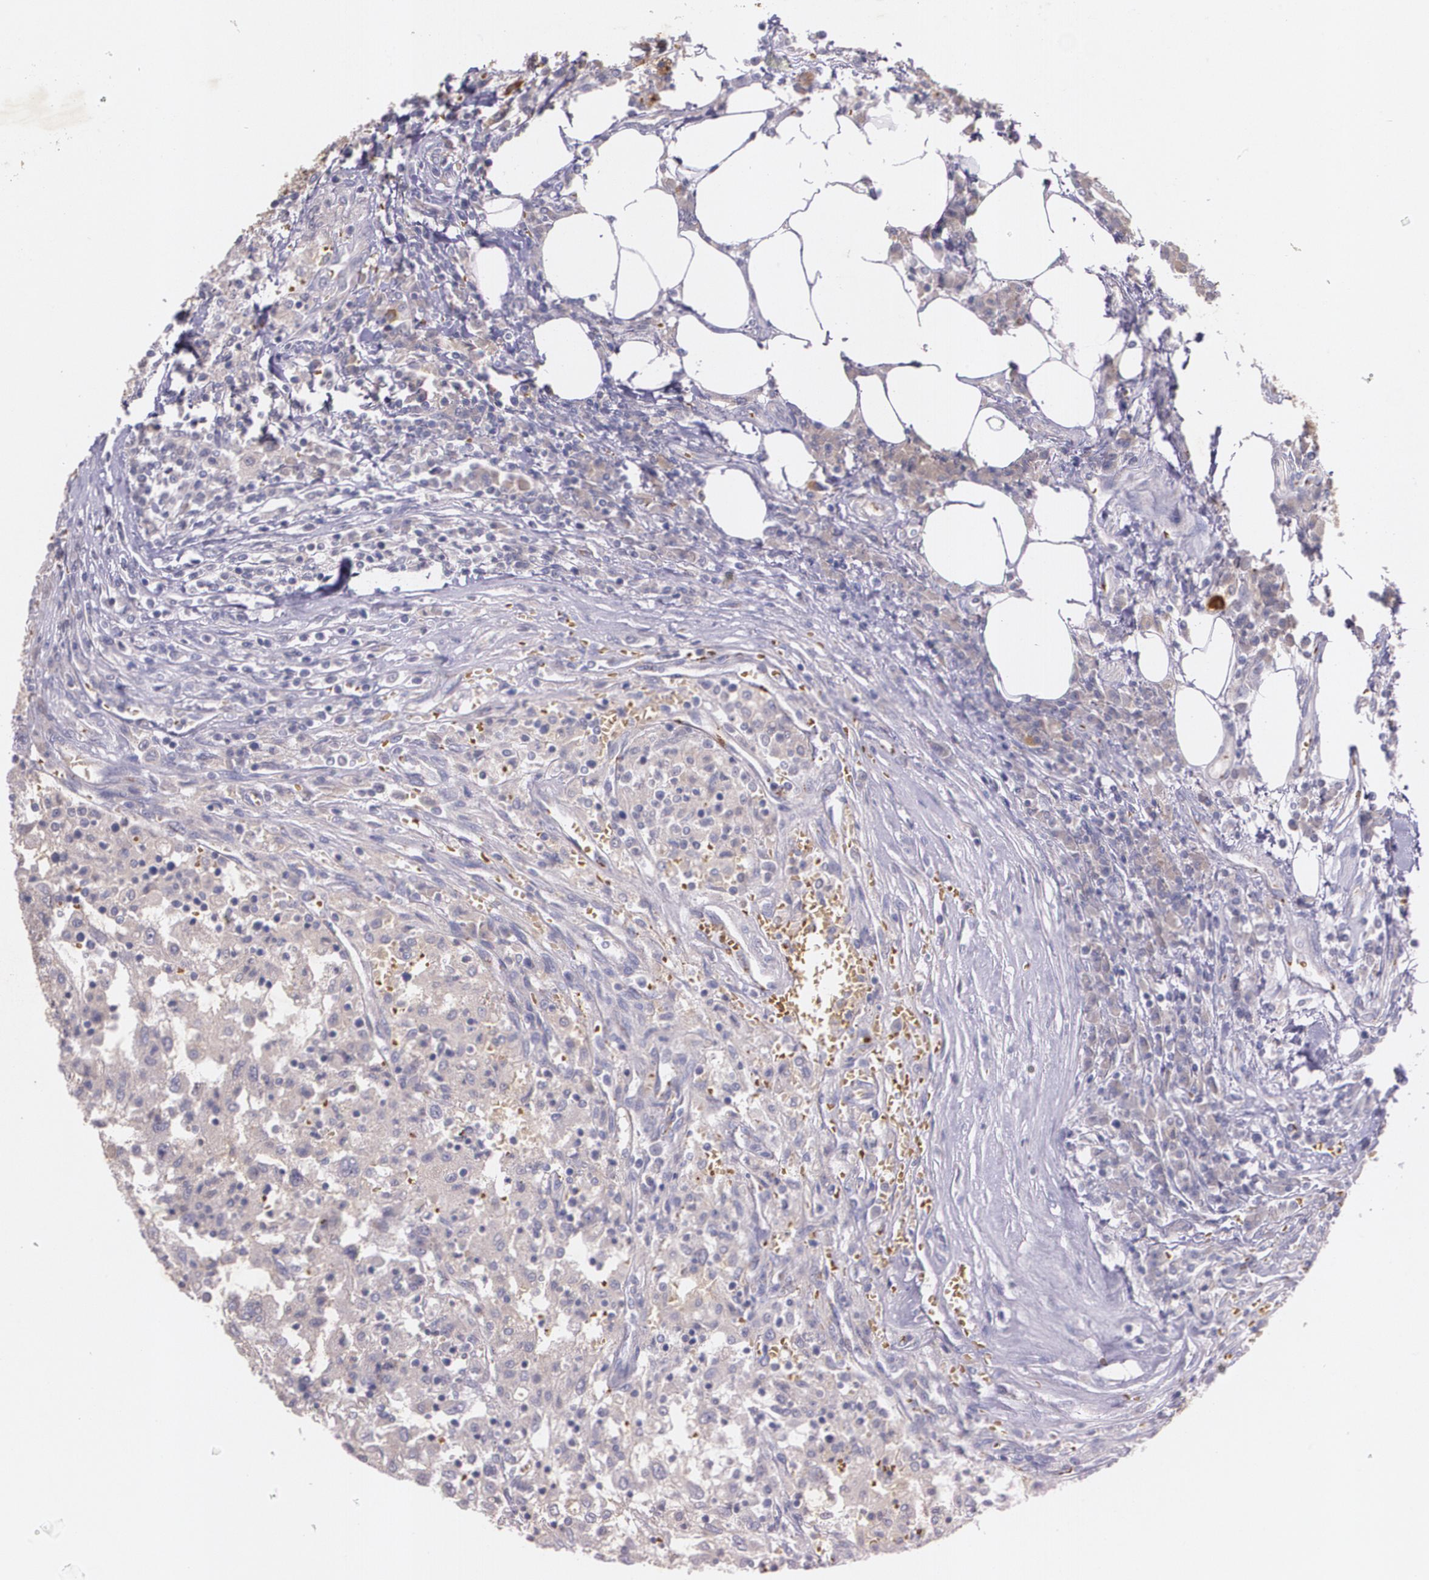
{"staining": {"intensity": "weak", "quantity": ">75%", "location": "cytoplasmic/membranous"}, "tissue": "renal cancer", "cell_type": "Tumor cells", "image_type": "cancer", "snomed": [{"axis": "morphology", "description": "Normal tissue, NOS"}, {"axis": "morphology", "description": "Adenocarcinoma, NOS"}, {"axis": "topography", "description": "Kidney"}], "caption": "Immunohistochemical staining of human adenocarcinoma (renal) exhibits low levels of weak cytoplasmic/membranous expression in approximately >75% of tumor cells. The staining was performed using DAB, with brown indicating positive protein expression. Nuclei are stained blue with hematoxylin.", "gene": "TM4SF1", "patient": {"sex": "male", "age": 71}}